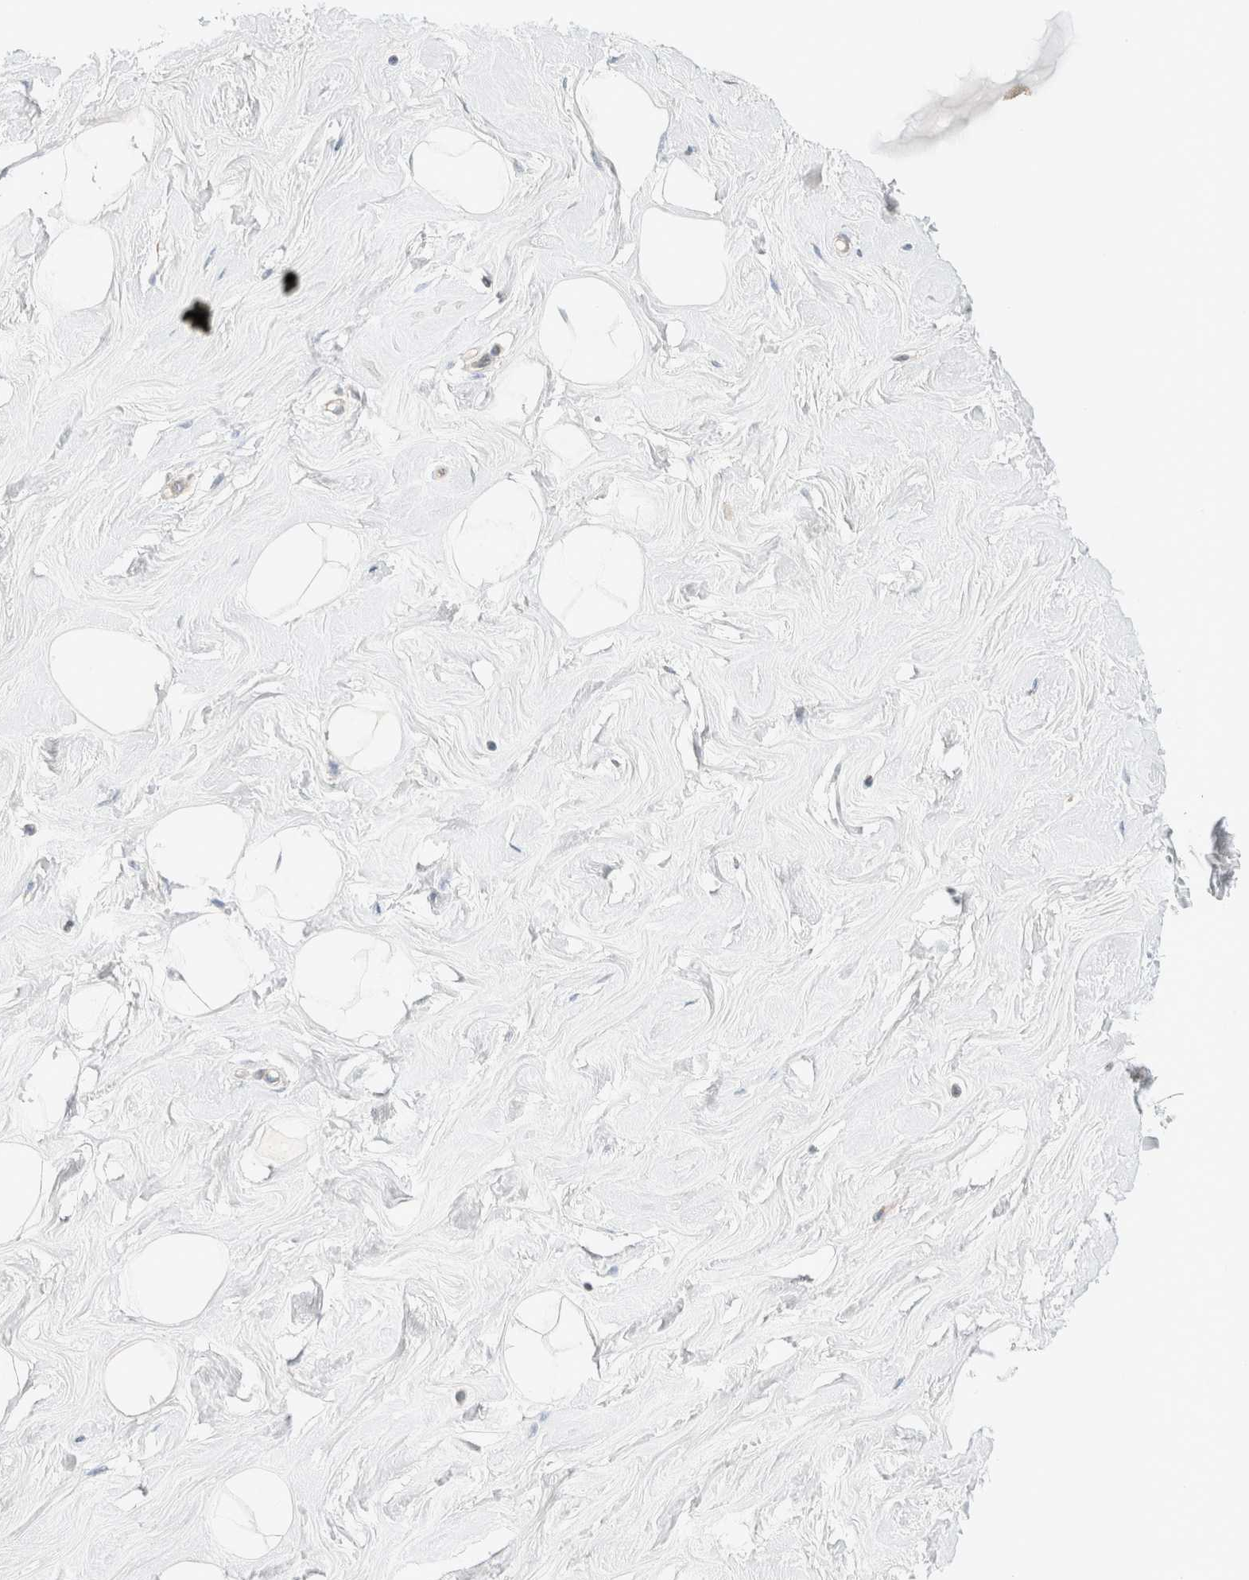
{"staining": {"intensity": "negative", "quantity": "none", "location": "none"}, "tissue": "breast", "cell_type": "Adipocytes", "image_type": "normal", "snomed": [{"axis": "morphology", "description": "Normal tissue, NOS"}, {"axis": "topography", "description": "Breast"}], "caption": "Immunohistochemical staining of unremarkable human breast displays no significant expression in adipocytes. (DAB (3,3'-diaminobenzidine) IHC visualized using brightfield microscopy, high magnification).", "gene": "MRM3", "patient": {"sex": "female", "age": 23}}